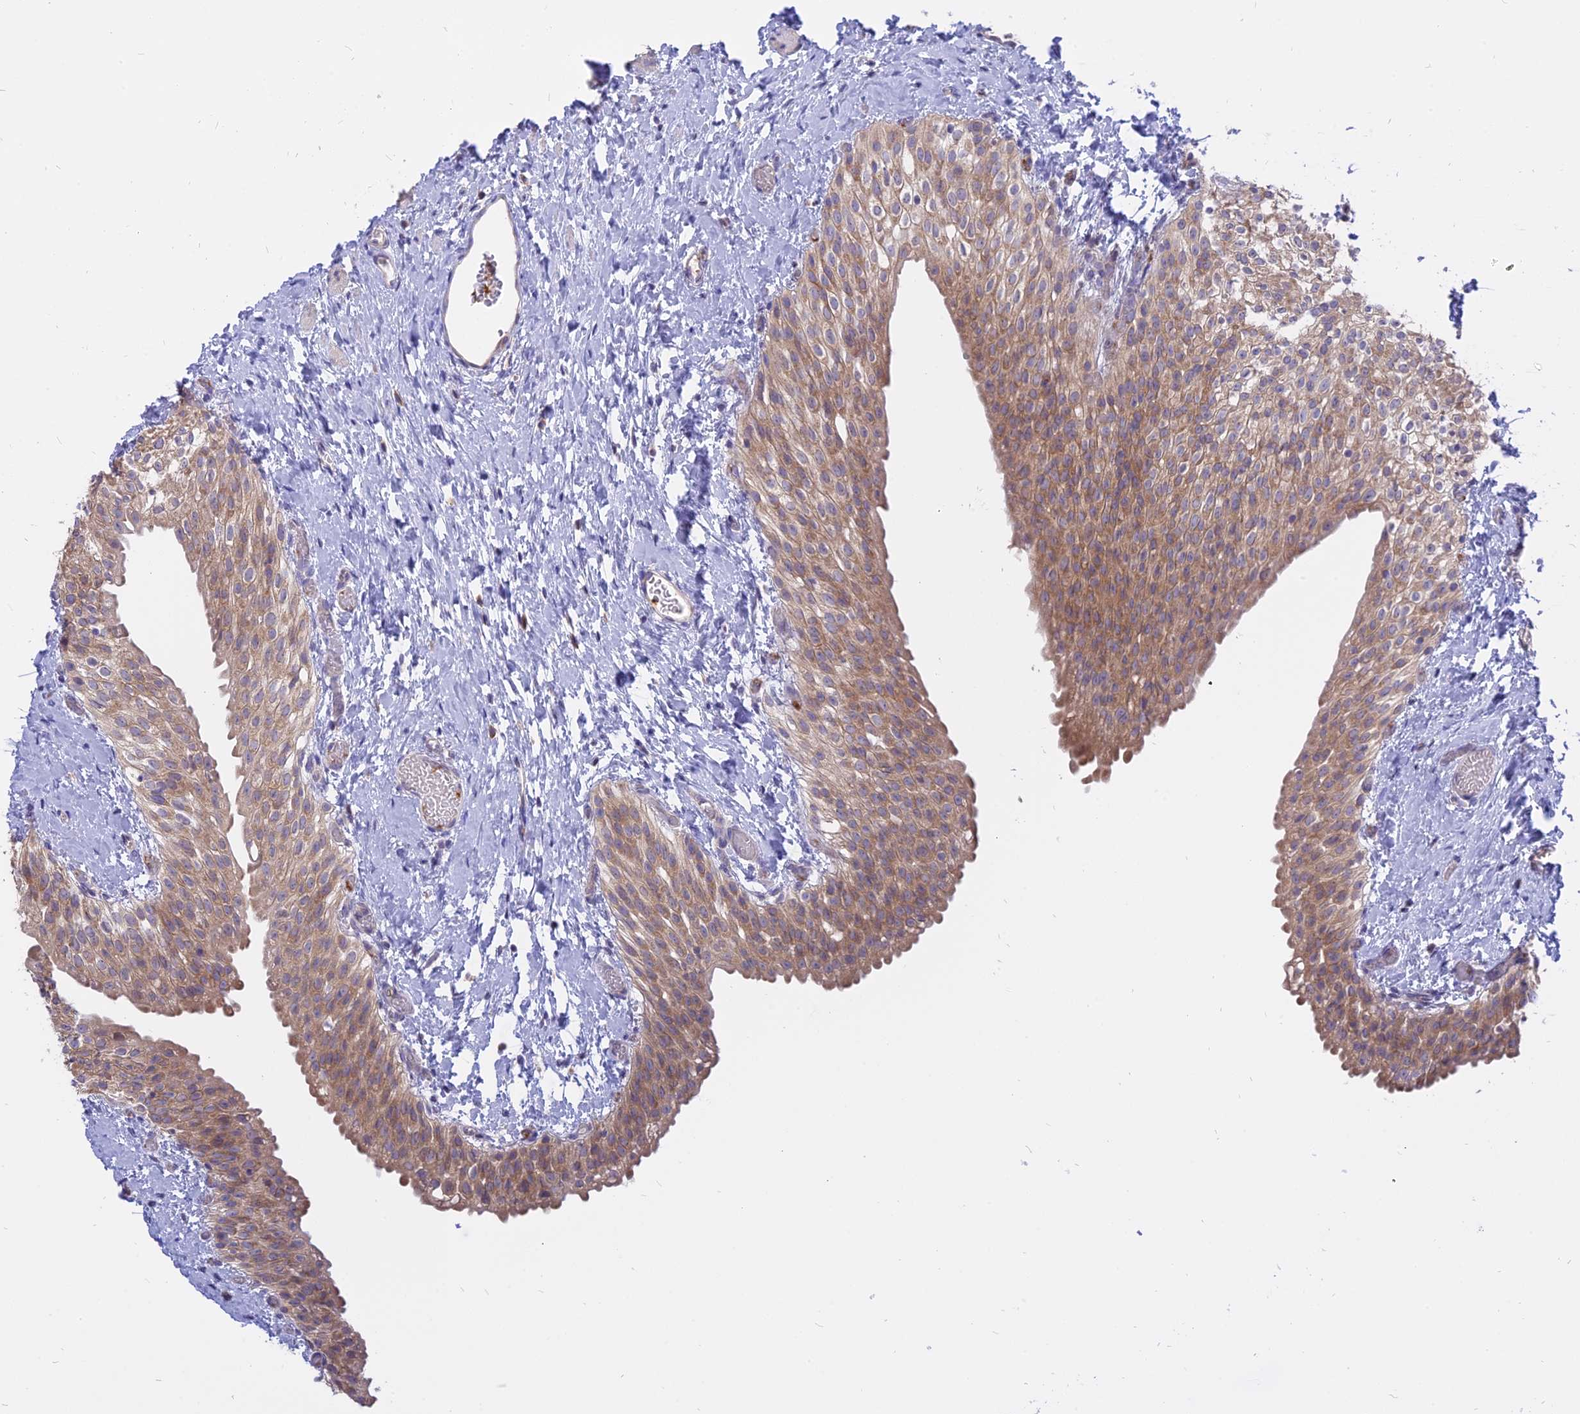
{"staining": {"intensity": "moderate", "quantity": ">75%", "location": "cytoplasmic/membranous"}, "tissue": "urinary bladder", "cell_type": "Urothelial cells", "image_type": "normal", "snomed": [{"axis": "morphology", "description": "Normal tissue, NOS"}, {"axis": "topography", "description": "Urinary bladder"}], "caption": "Protein analysis of benign urinary bladder reveals moderate cytoplasmic/membranous staining in approximately >75% of urothelial cells. The protein is stained brown, and the nuclei are stained in blue (DAB (3,3'-diaminobenzidine) IHC with brightfield microscopy, high magnification).", "gene": "IL21R", "patient": {"sex": "male", "age": 1}}